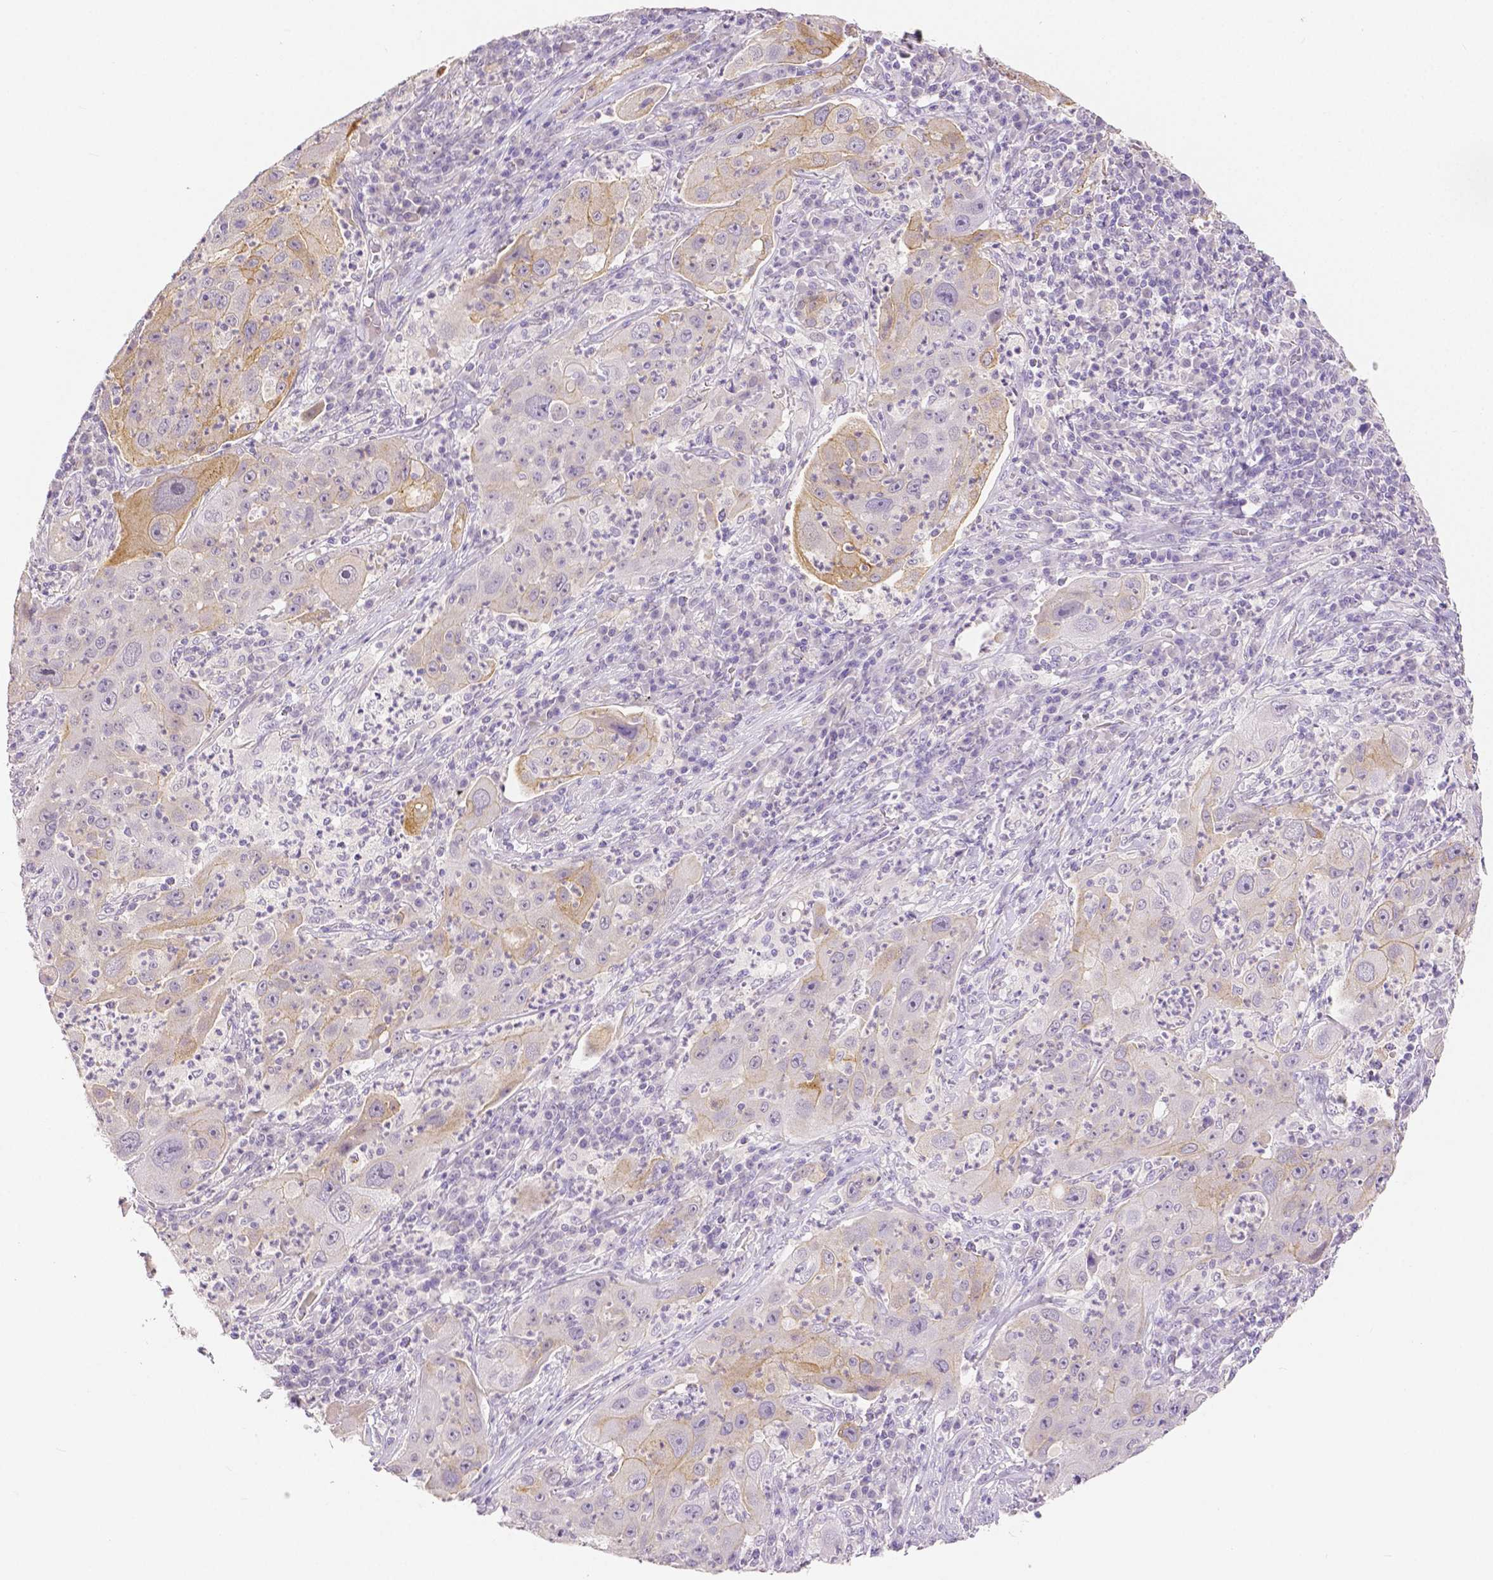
{"staining": {"intensity": "moderate", "quantity": "25%-75%", "location": "cytoplasmic/membranous"}, "tissue": "lung cancer", "cell_type": "Tumor cells", "image_type": "cancer", "snomed": [{"axis": "morphology", "description": "Squamous cell carcinoma, NOS"}, {"axis": "topography", "description": "Lung"}], "caption": "DAB (3,3'-diaminobenzidine) immunohistochemical staining of human lung cancer displays moderate cytoplasmic/membranous protein positivity in approximately 25%-75% of tumor cells.", "gene": "OCLN", "patient": {"sex": "female", "age": 59}}